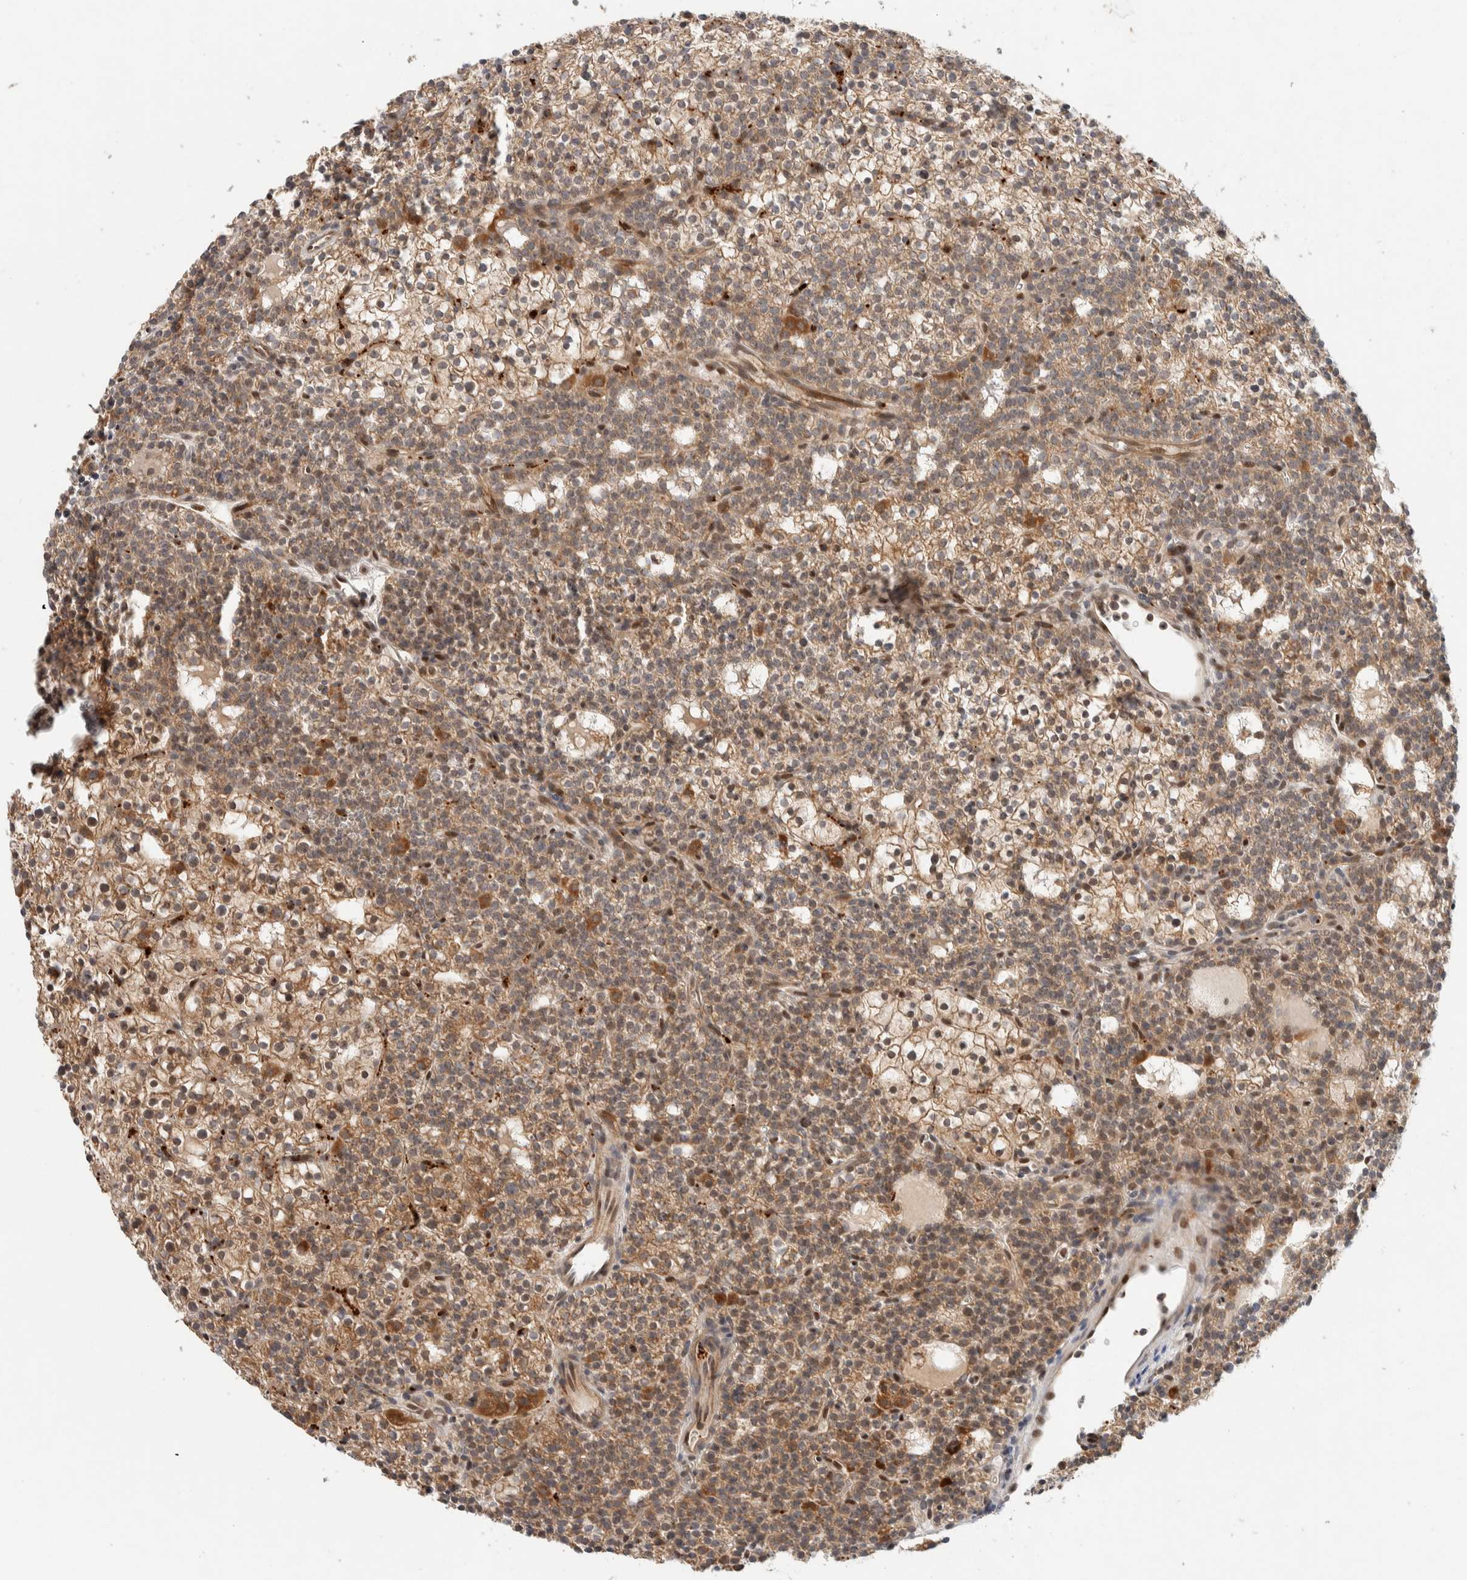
{"staining": {"intensity": "strong", "quantity": ">75%", "location": "cytoplasmic/membranous"}, "tissue": "parathyroid gland", "cell_type": "Glandular cells", "image_type": "normal", "snomed": [{"axis": "morphology", "description": "Normal tissue, NOS"}, {"axis": "morphology", "description": "Adenoma, NOS"}, {"axis": "topography", "description": "Parathyroid gland"}], "caption": "This is a histology image of immunohistochemistry (IHC) staining of unremarkable parathyroid gland, which shows strong expression in the cytoplasmic/membranous of glandular cells.", "gene": "KIF9", "patient": {"sex": "female", "age": 74}}